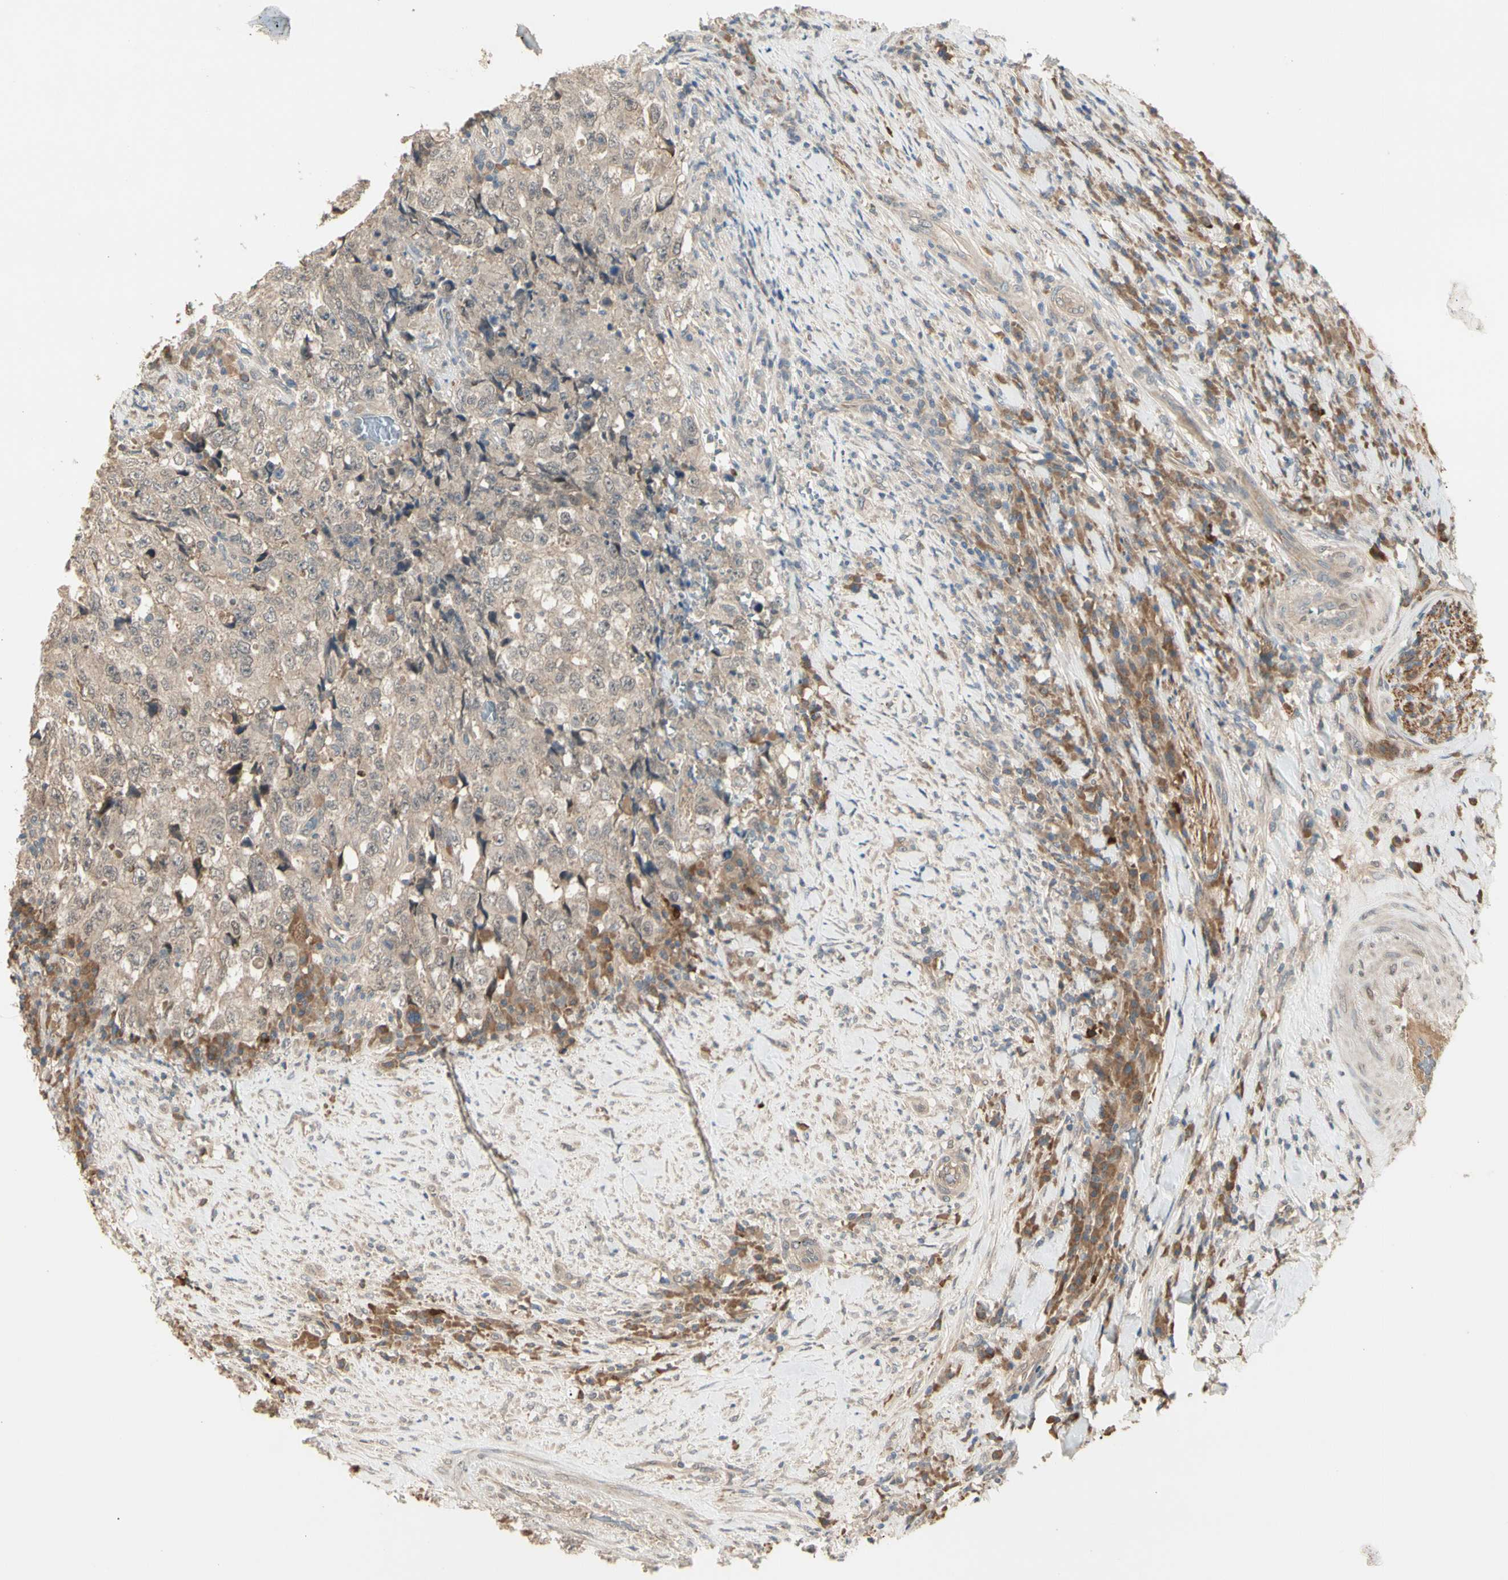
{"staining": {"intensity": "weak", "quantity": ">75%", "location": "cytoplasmic/membranous"}, "tissue": "testis cancer", "cell_type": "Tumor cells", "image_type": "cancer", "snomed": [{"axis": "morphology", "description": "Necrosis, NOS"}, {"axis": "morphology", "description": "Carcinoma, Embryonal, NOS"}, {"axis": "topography", "description": "Testis"}], "caption": "Approximately >75% of tumor cells in human testis cancer show weak cytoplasmic/membranous protein positivity as visualized by brown immunohistochemical staining.", "gene": "ATG4C", "patient": {"sex": "male", "age": 19}}